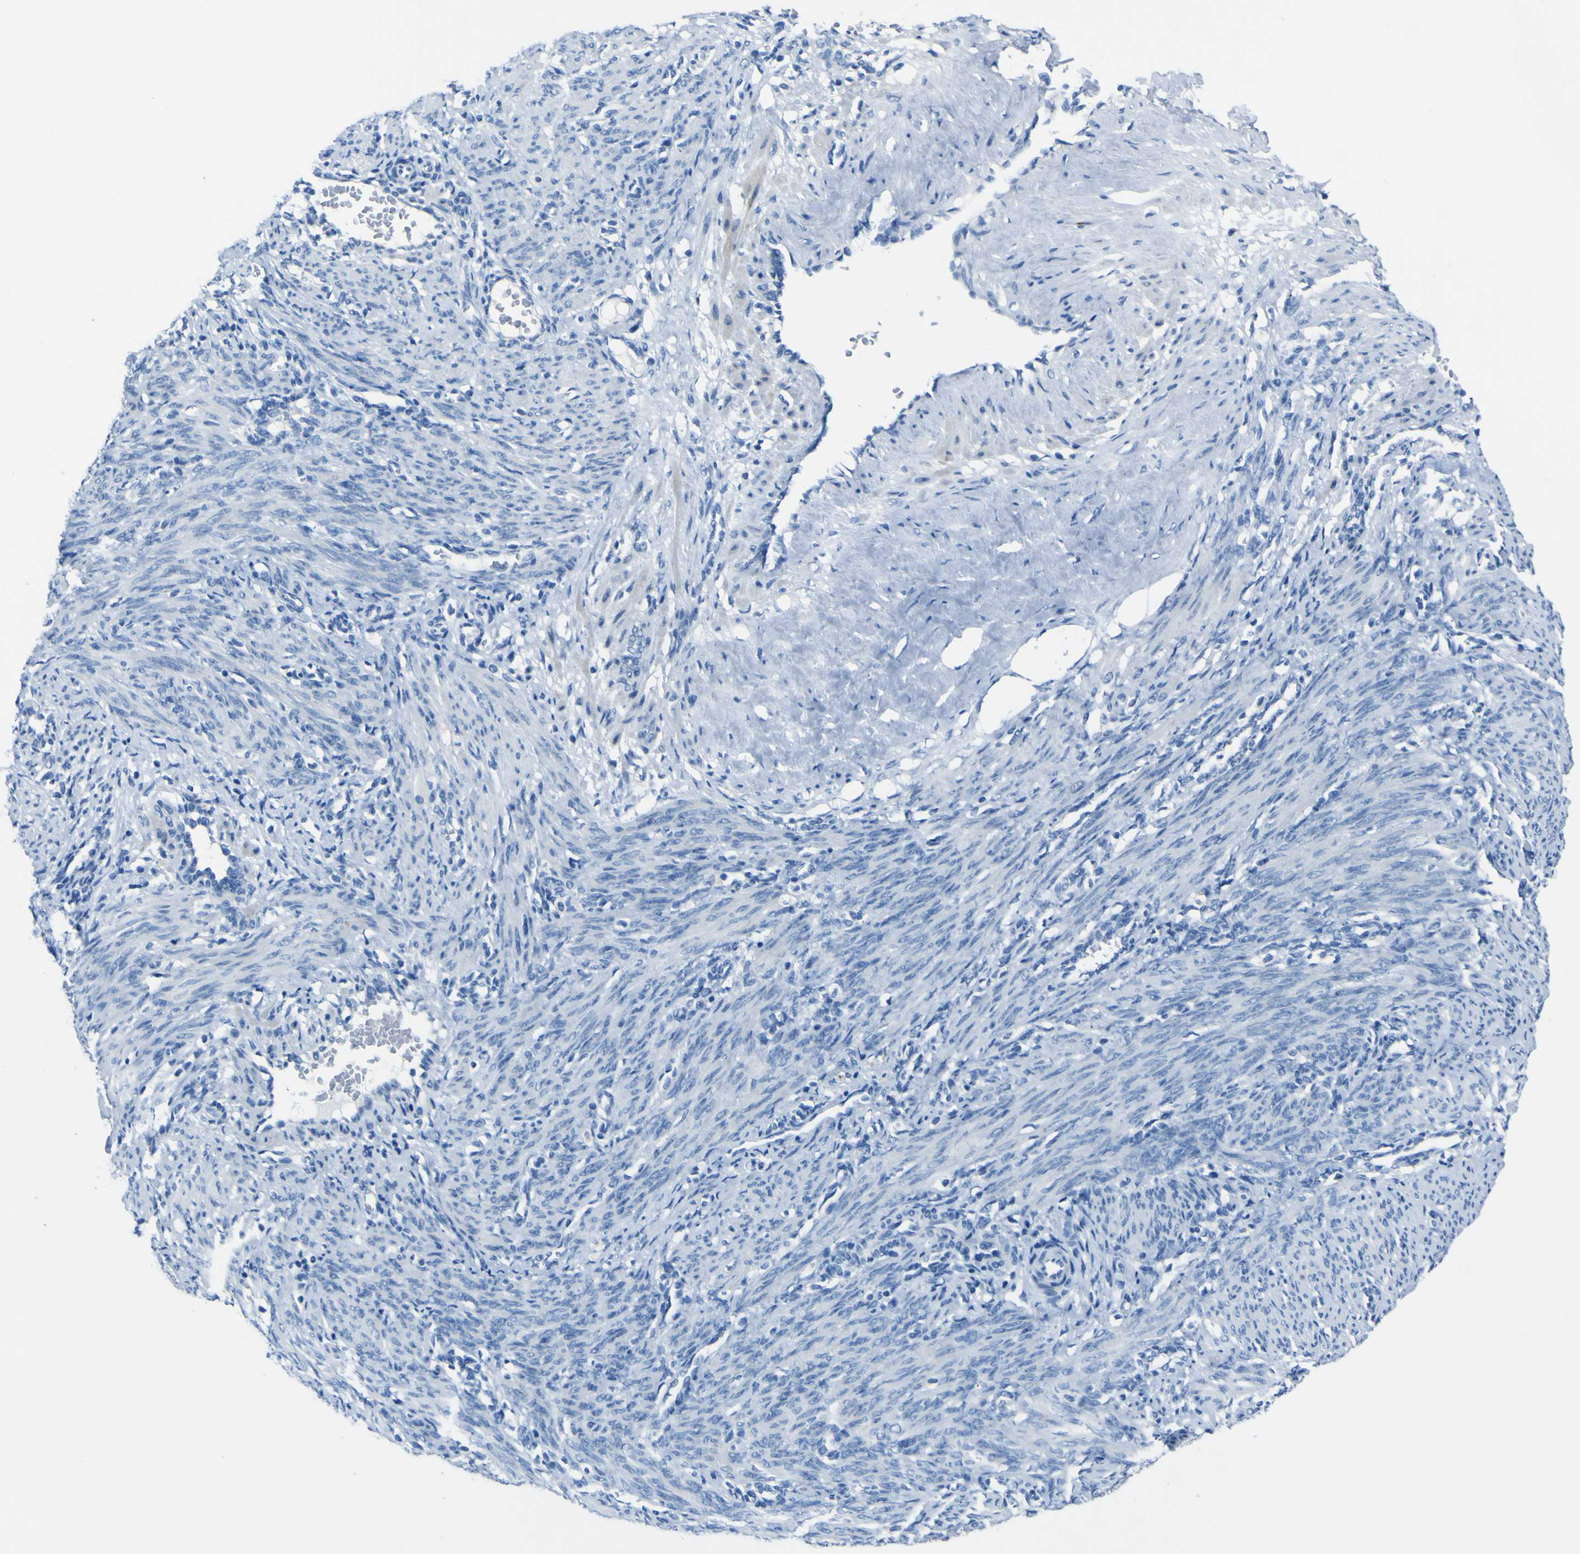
{"staining": {"intensity": "negative", "quantity": "none", "location": "none"}, "tissue": "smooth muscle", "cell_type": "Smooth muscle cells", "image_type": "normal", "snomed": [{"axis": "morphology", "description": "Normal tissue, NOS"}, {"axis": "topography", "description": "Endometrium"}], "caption": "IHC of unremarkable human smooth muscle exhibits no staining in smooth muscle cells.", "gene": "PHKG1", "patient": {"sex": "female", "age": 33}}